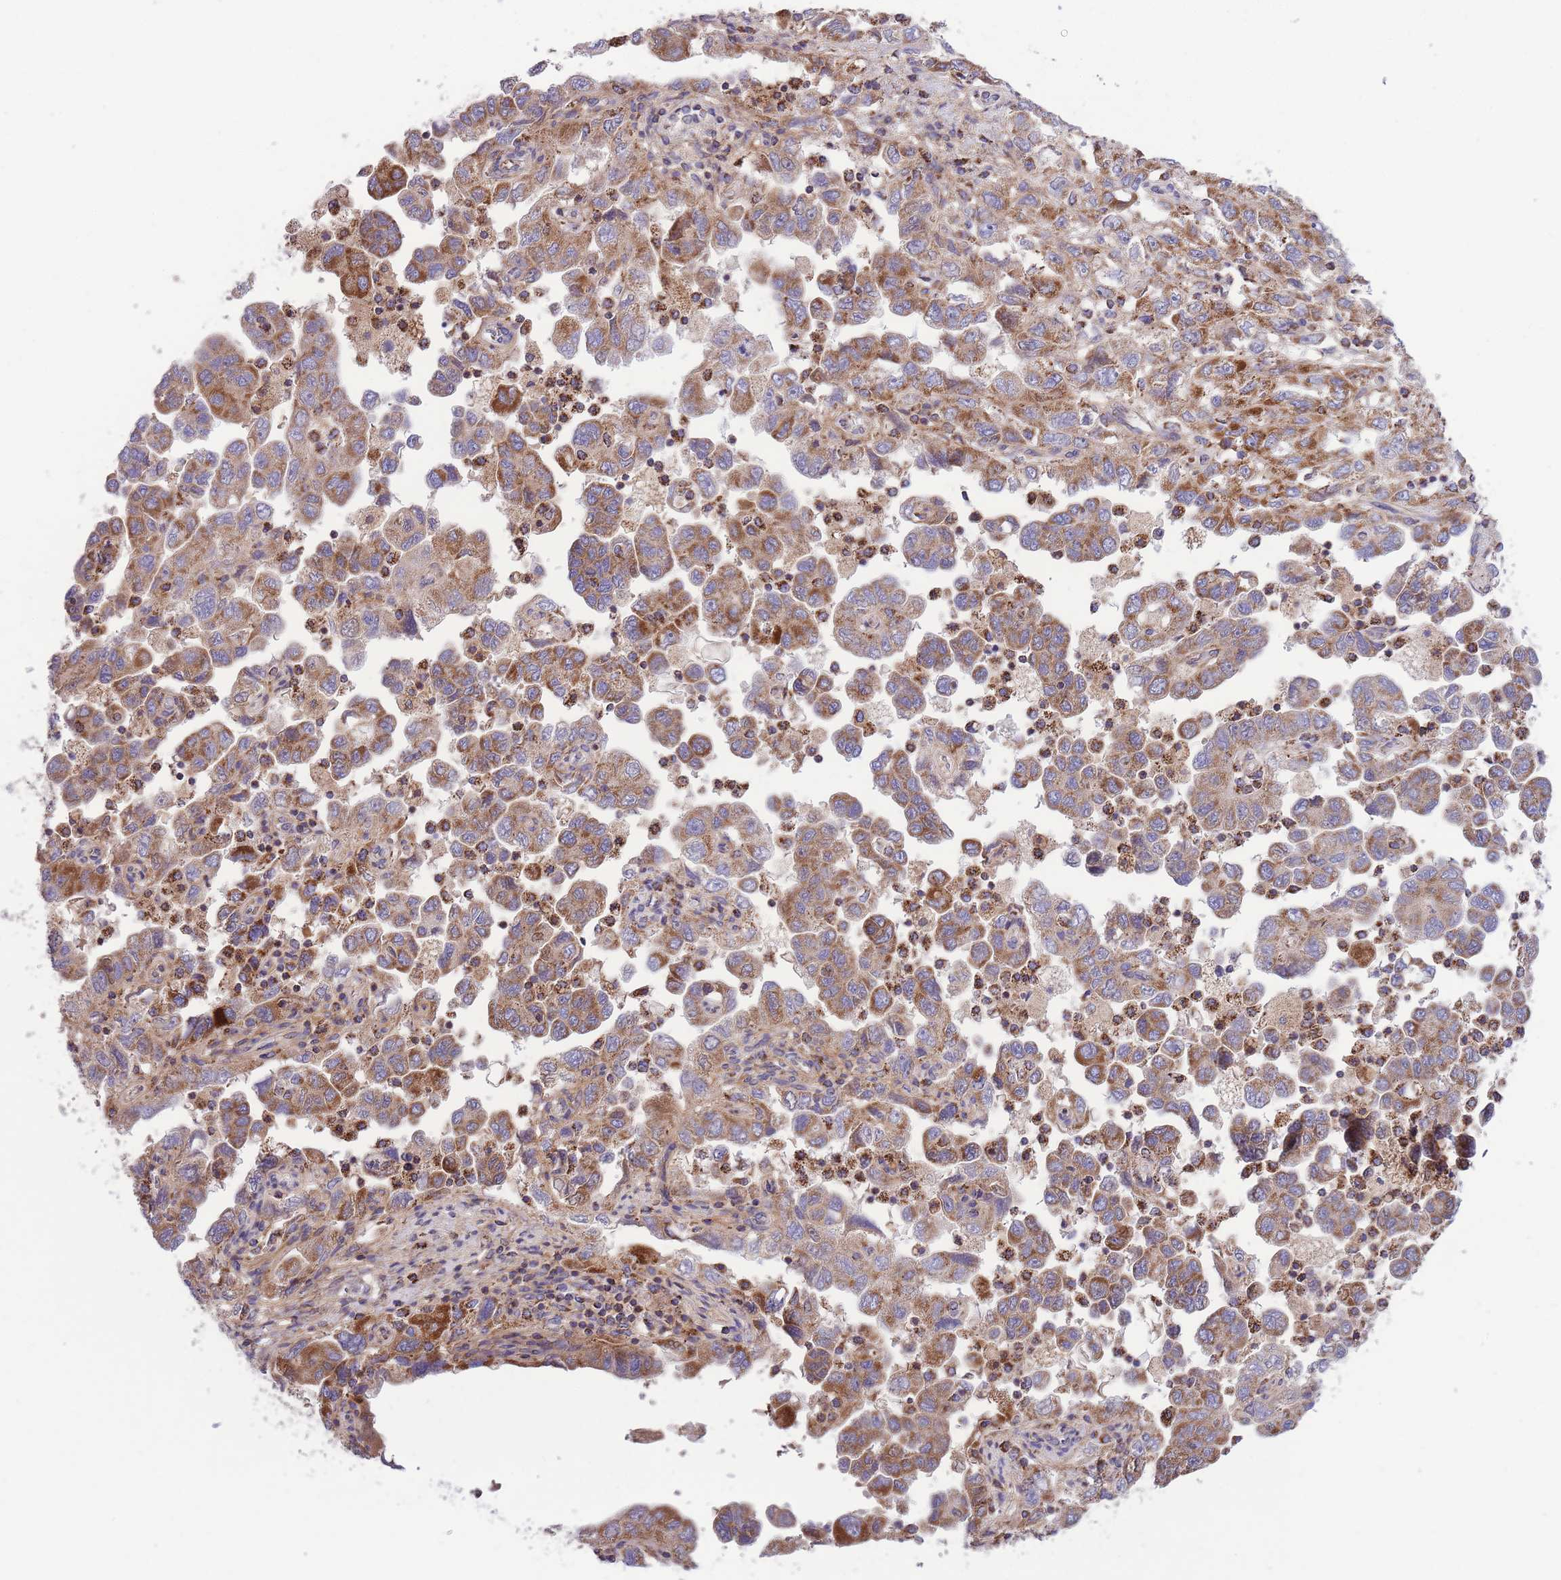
{"staining": {"intensity": "moderate", "quantity": ">75%", "location": "cytoplasmic/membranous"}, "tissue": "ovarian cancer", "cell_type": "Tumor cells", "image_type": "cancer", "snomed": [{"axis": "morphology", "description": "Carcinoma, NOS"}, {"axis": "morphology", "description": "Cystadenocarcinoma, serous, NOS"}, {"axis": "topography", "description": "Ovary"}], "caption": "A medium amount of moderate cytoplasmic/membranous expression is appreciated in about >75% of tumor cells in ovarian cancer (carcinoma) tissue.", "gene": "ST3GAL3", "patient": {"sex": "female", "age": 69}}